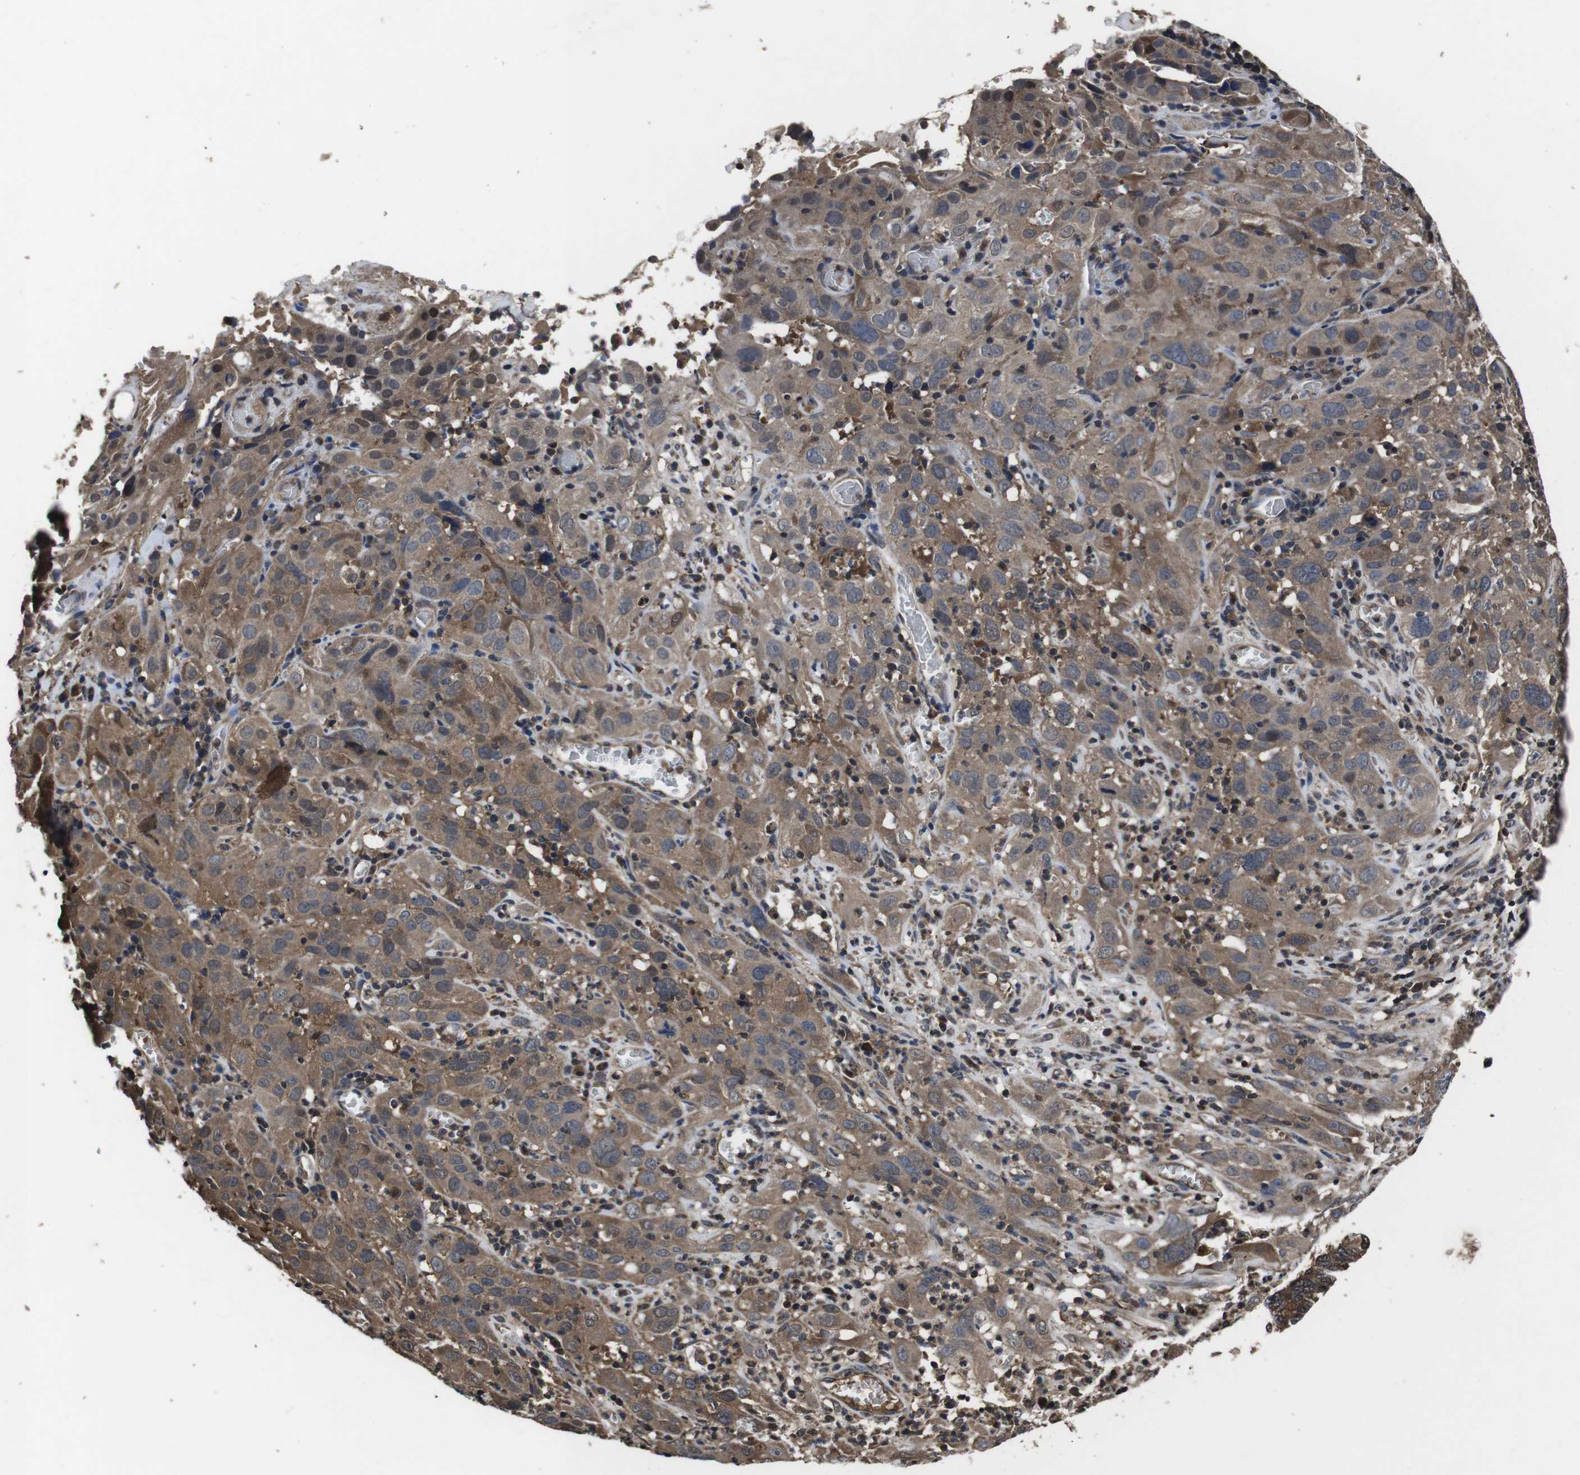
{"staining": {"intensity": "moderate", "quantity": ">75%", "location": "cytoplasmic/membranous"}, "tissue": "cervical cancer", "cell_type": "Tumor cells", "image_type": "cancer", "snomed": [{"axis": "morphology", "description": "Squamous cell carcinoma, NOS"}, {"axis": "topography", "description": "Cervix"}], "caption": "Moderate cytoplasmic/membranous protein staining is appreciated in approximately >75% of tumor cells in cervical cancer (squamous cell carcinoma). Immunohistochemistry (ihc) stains the protein of interest in brown and the nuclei are stained blue.", "gene": "CXCL11", "patient": {"sex": "female", "age": 32}}